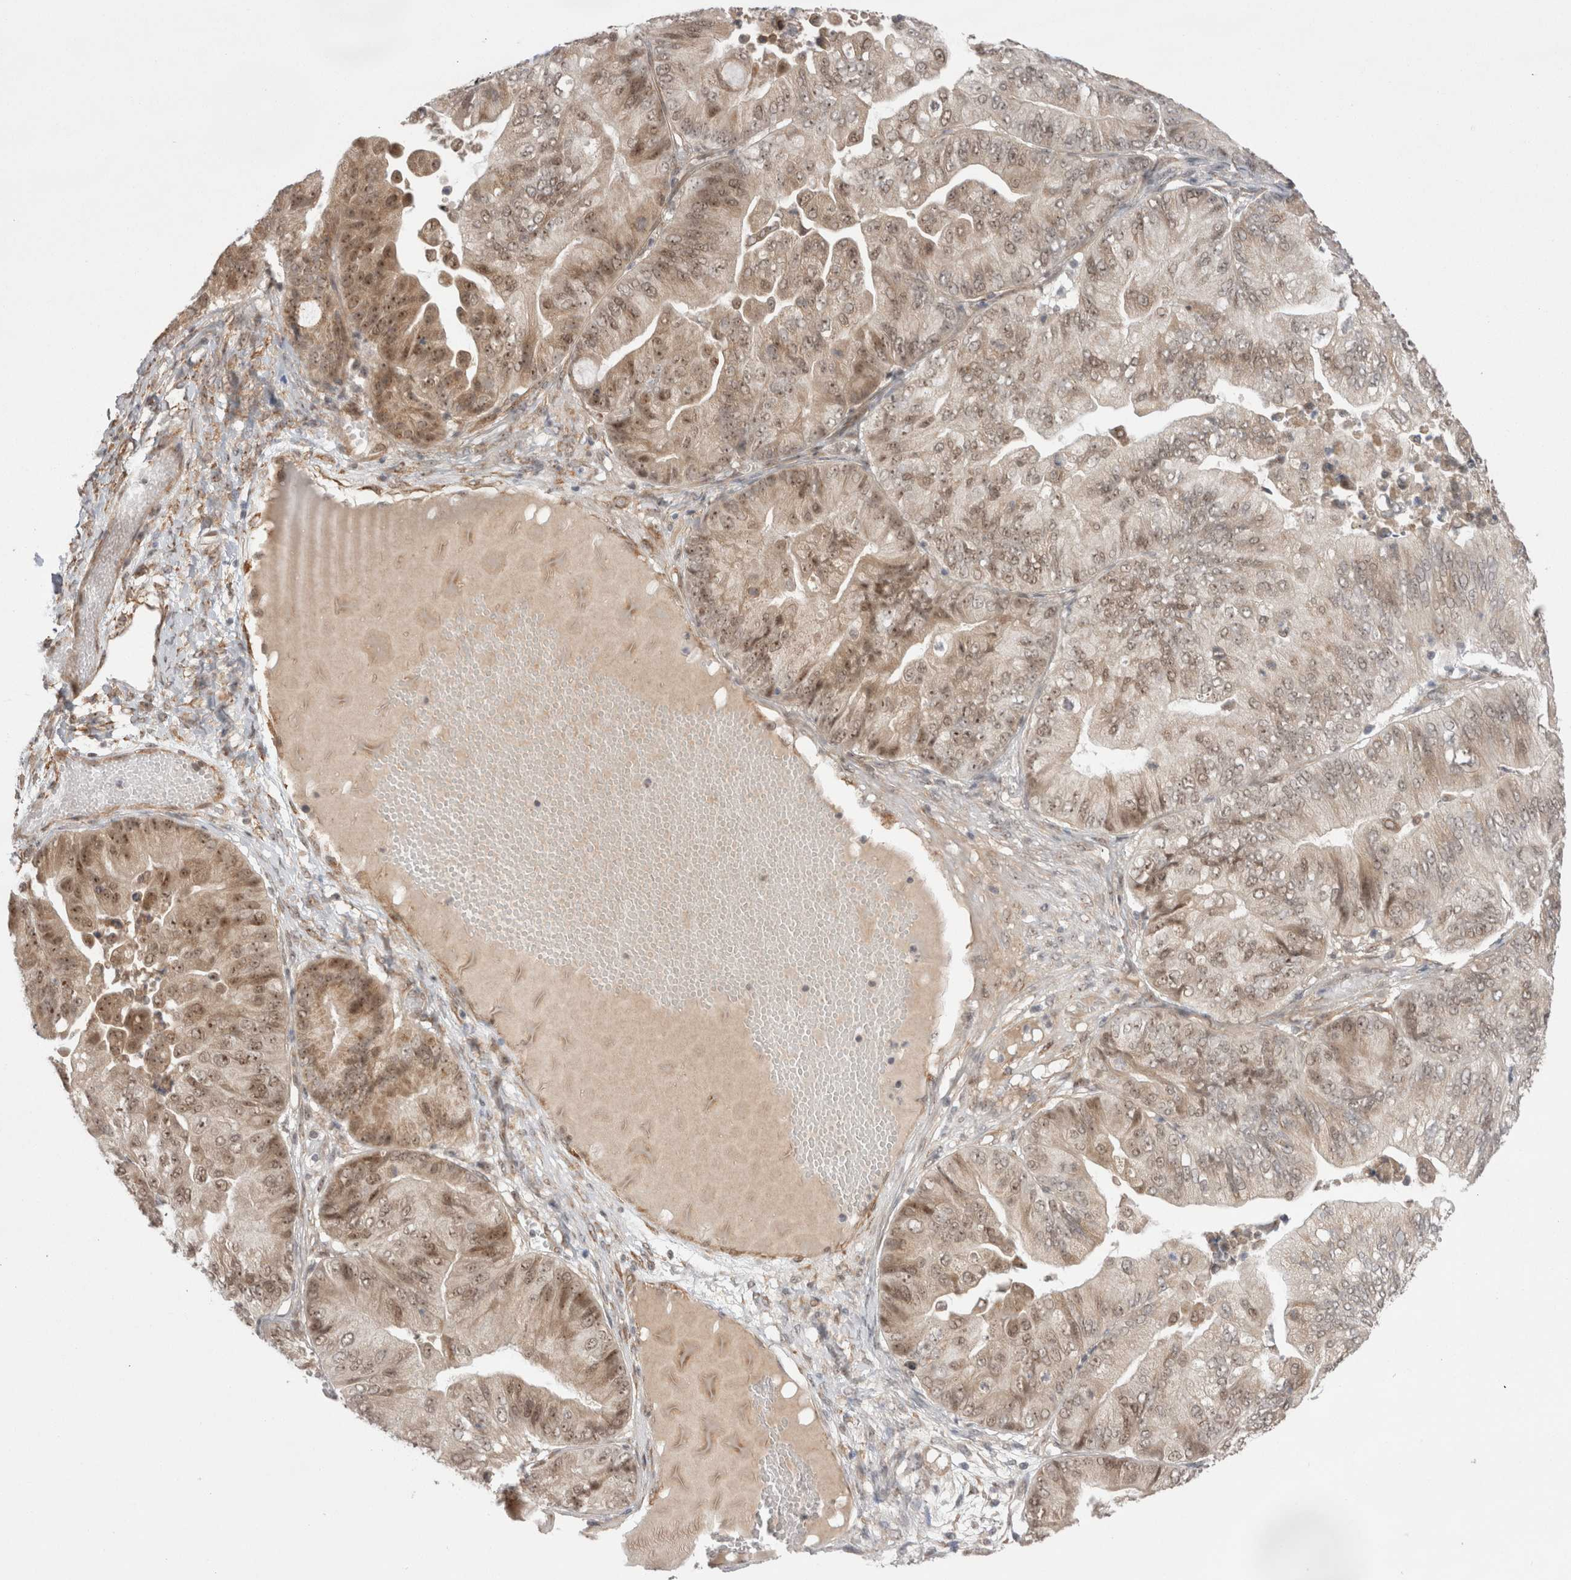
{"staining": {"intensity": "moderate", "quantity": ">75%", "location": "cytoplasmic/membranous,nuclear"}, "tissue": "ovarian cancer", "cell_type": "Tumor cells", "image_type": "cancer", "snomed": [{"axis": "morphology", "description": "Cystadenocarcinoma, mucinous, NOS"}, {"axis": "topography", "description": "Ovary"}], "caption": "Human ovarian cancer (mucinous cystadenocarcinoma) stained with a protein marker exhibits moderate staining in tumor cells.", "gene": "EXOSC4", "patient": {"sex": "female", "age": 61}}